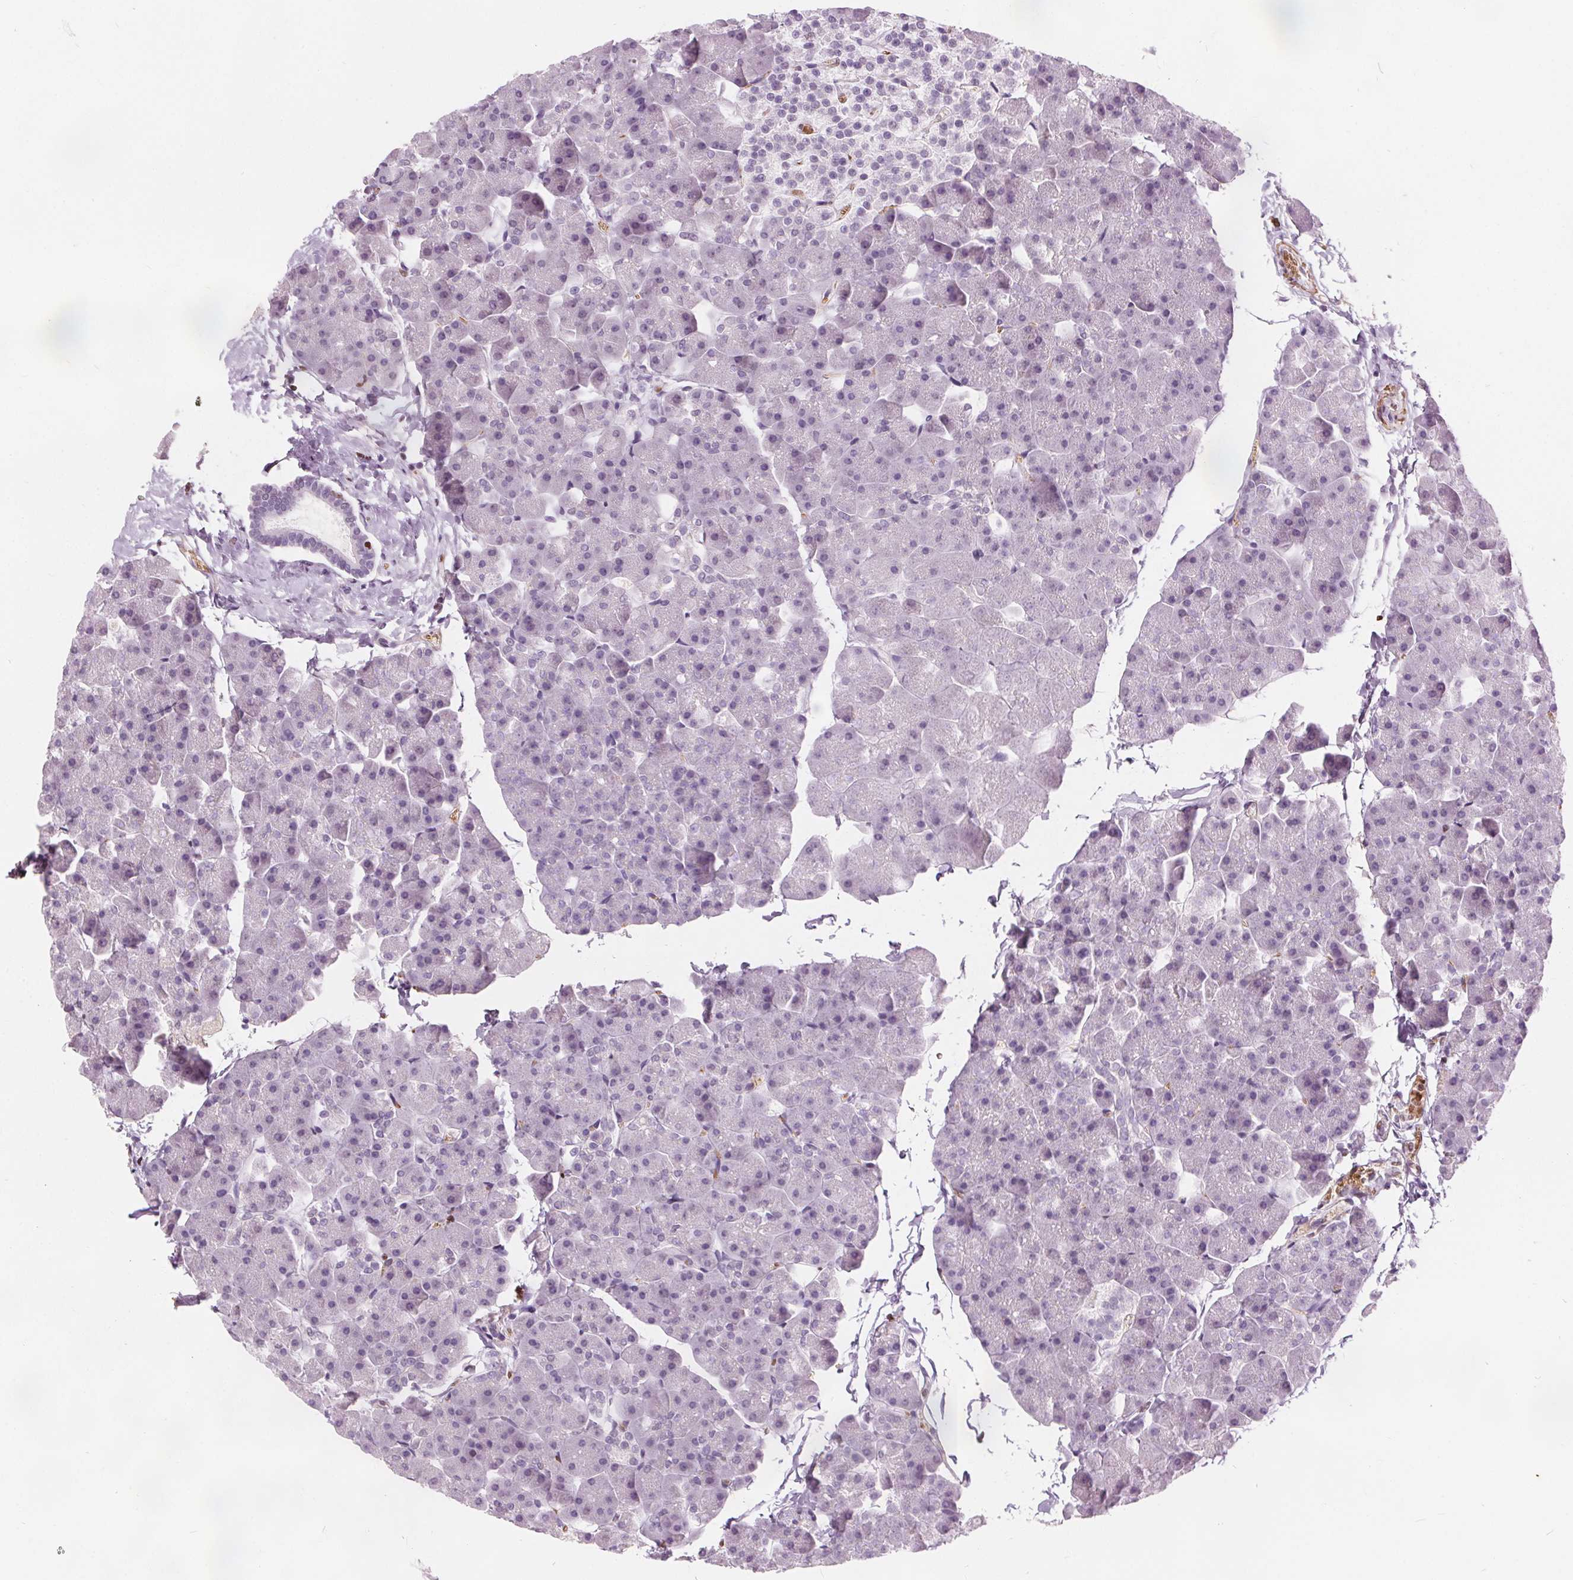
{"staining": {"intensity": "negative", "quantity": "none", "location": "none"}, "tissue": "pancreas", "cell_type": "Exocrine glandular cells", "image_type": "normal", "snomed": [{"axis": "morphology", "description": "Normal tissue, NOS"}, {"axis": "topography", "description": "Pancreas"}], "caption": "Histopathology image shows no protein expression in exocrine glandular cells of unremarkable pancreas. The staining is performed using DAB (3,3'-diaminobenzidine) brown chromogen with nuclei counter-stained in using hematoxylin.", "gene": "ISLR2", "patient": {"sex": "male", "age": 35}}